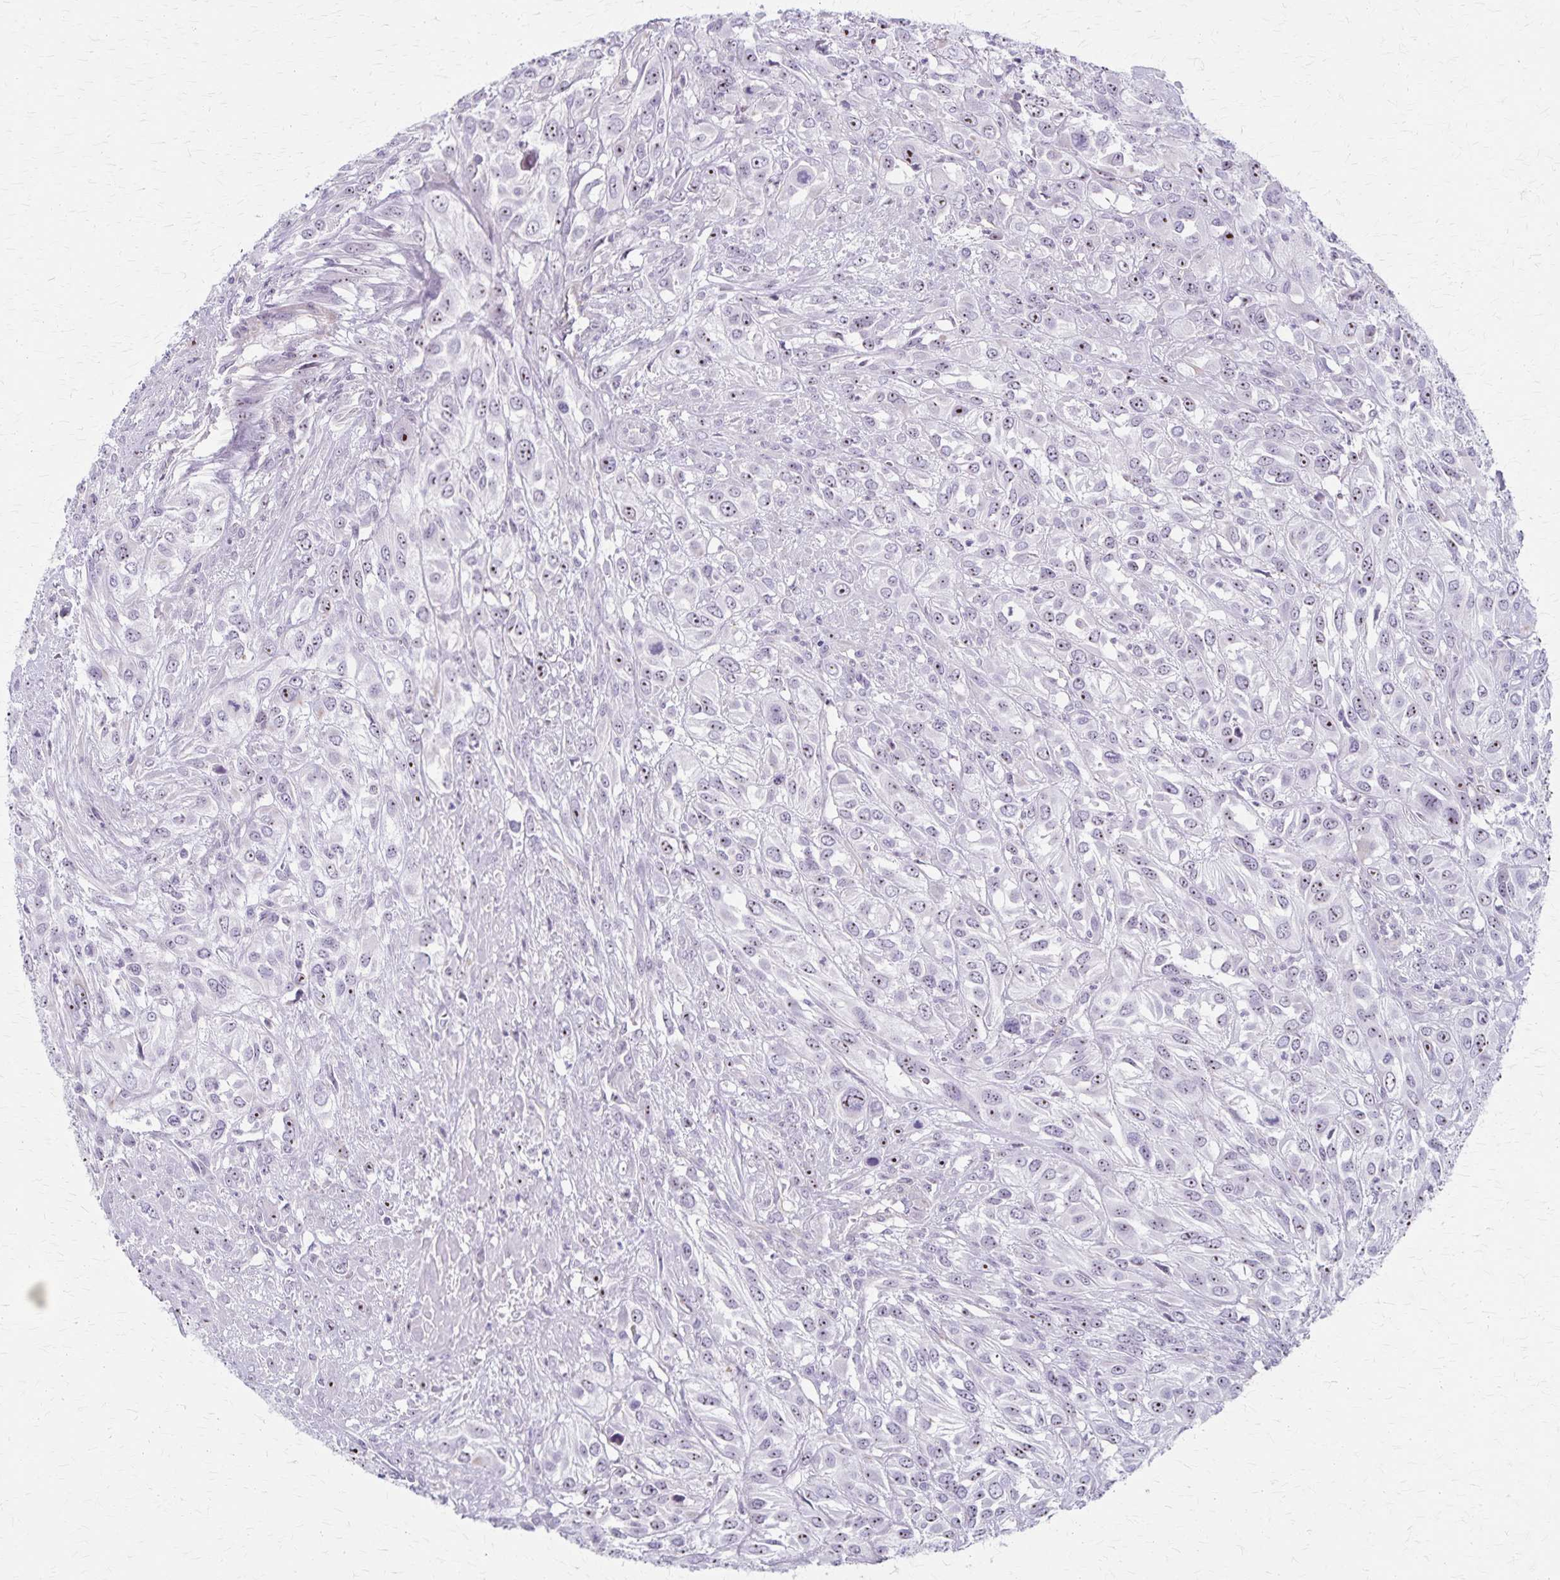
{"staining": {"intensity": "weak", "quantity": "25%-75%", "location": "nuclear"}, "tissue": "urothelial cancer", "cell_type": "Tumor cells", "image_type": "cancer", "snomed": [{"axis": "morphology", "description": "Urothelial carcinoma, High grade"}, {"axis": "topography", "description": "Urinary bladder"}], "caption": "A low amount of weak nuclear staining is present in about 25%-75% of tumor cells in urothelial cancer tissue.", "gene": "DLK2", "patient": {"sex": "male", "age": 67}}